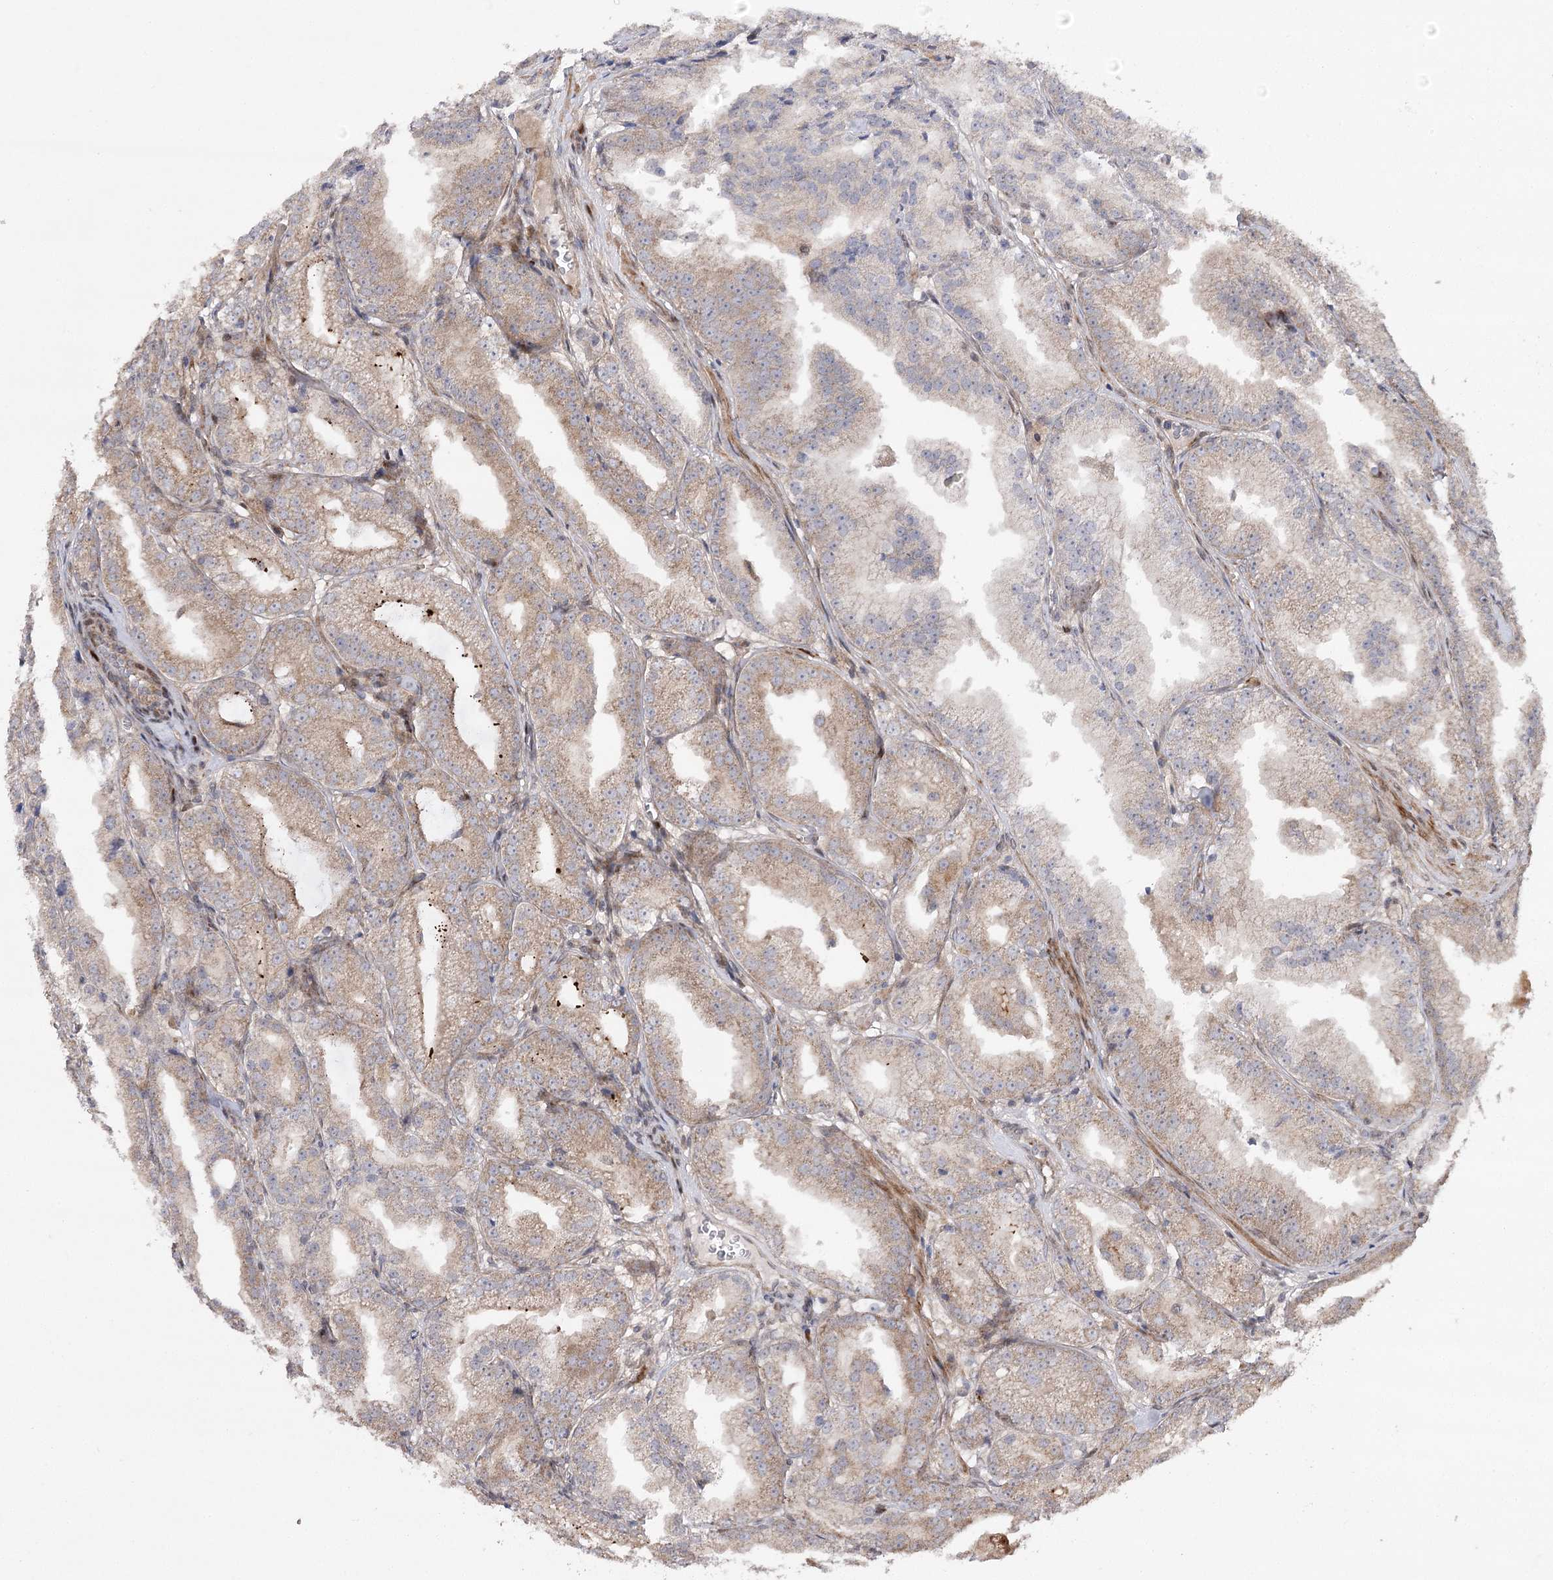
{"staining": {"intensity": "weak", "quantity": ">75%", "location": "cytoplasmic/membranous"}, "tissue": "prostate cancer", "cell_type": "Tumor cells", "image_type": "cancer", "snomed": [{"axis": "morphology", "description": "Adenocarcinoma, High grade"}, {"axis": "topography", "description": "Prostate"}], "caption": "Immunohistochemistry of prostate cancer (adenocarcinoma (high-grade)) reveals low levels of weak cytoplasmic/membranous positivity in approximately >75% of tumor cells.", "gene": "OBSL1", "patient": {"sex": "male", "age": 61}}